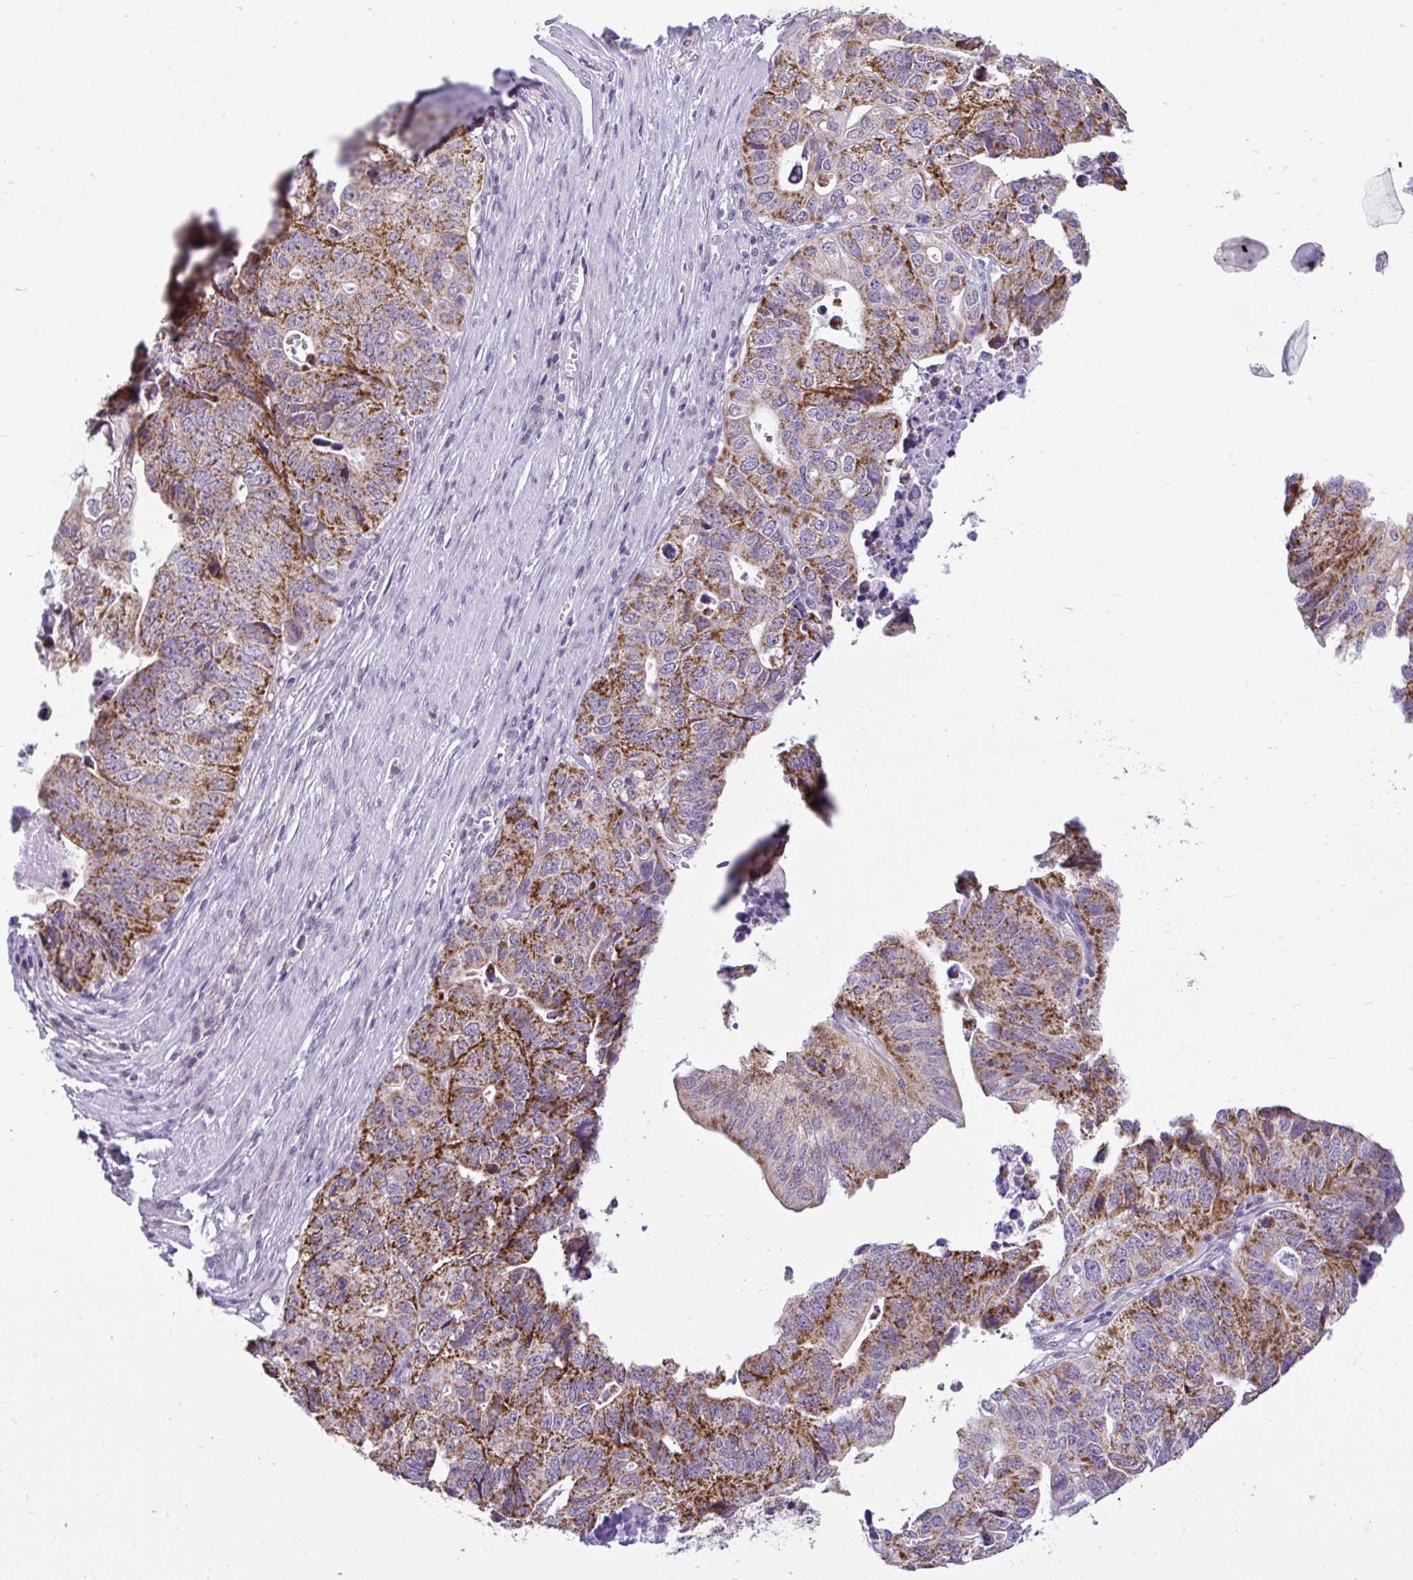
{"staining": {"intensity": "moderate", "quantity": "25%-75%", "location": "cytoplasmic/membranous"}, "tissue": "stomach cancer", "cell_type": "Tumor cells", "image_type": "cancer", "snomed": [{"axis": "morphology", "description": "Adenocarcinoma, NOS"}, {"axis": "topography", "description": "Stomach, upper"}], "caption": "Immunohistochemical staining of stomach cancer demonstrates moderate cytoplasmic/membranous protein positivity in about 25%-75% of tumor cells.", "gene": "PYCR2", "patient": {"sex": "female", "age": 67}}